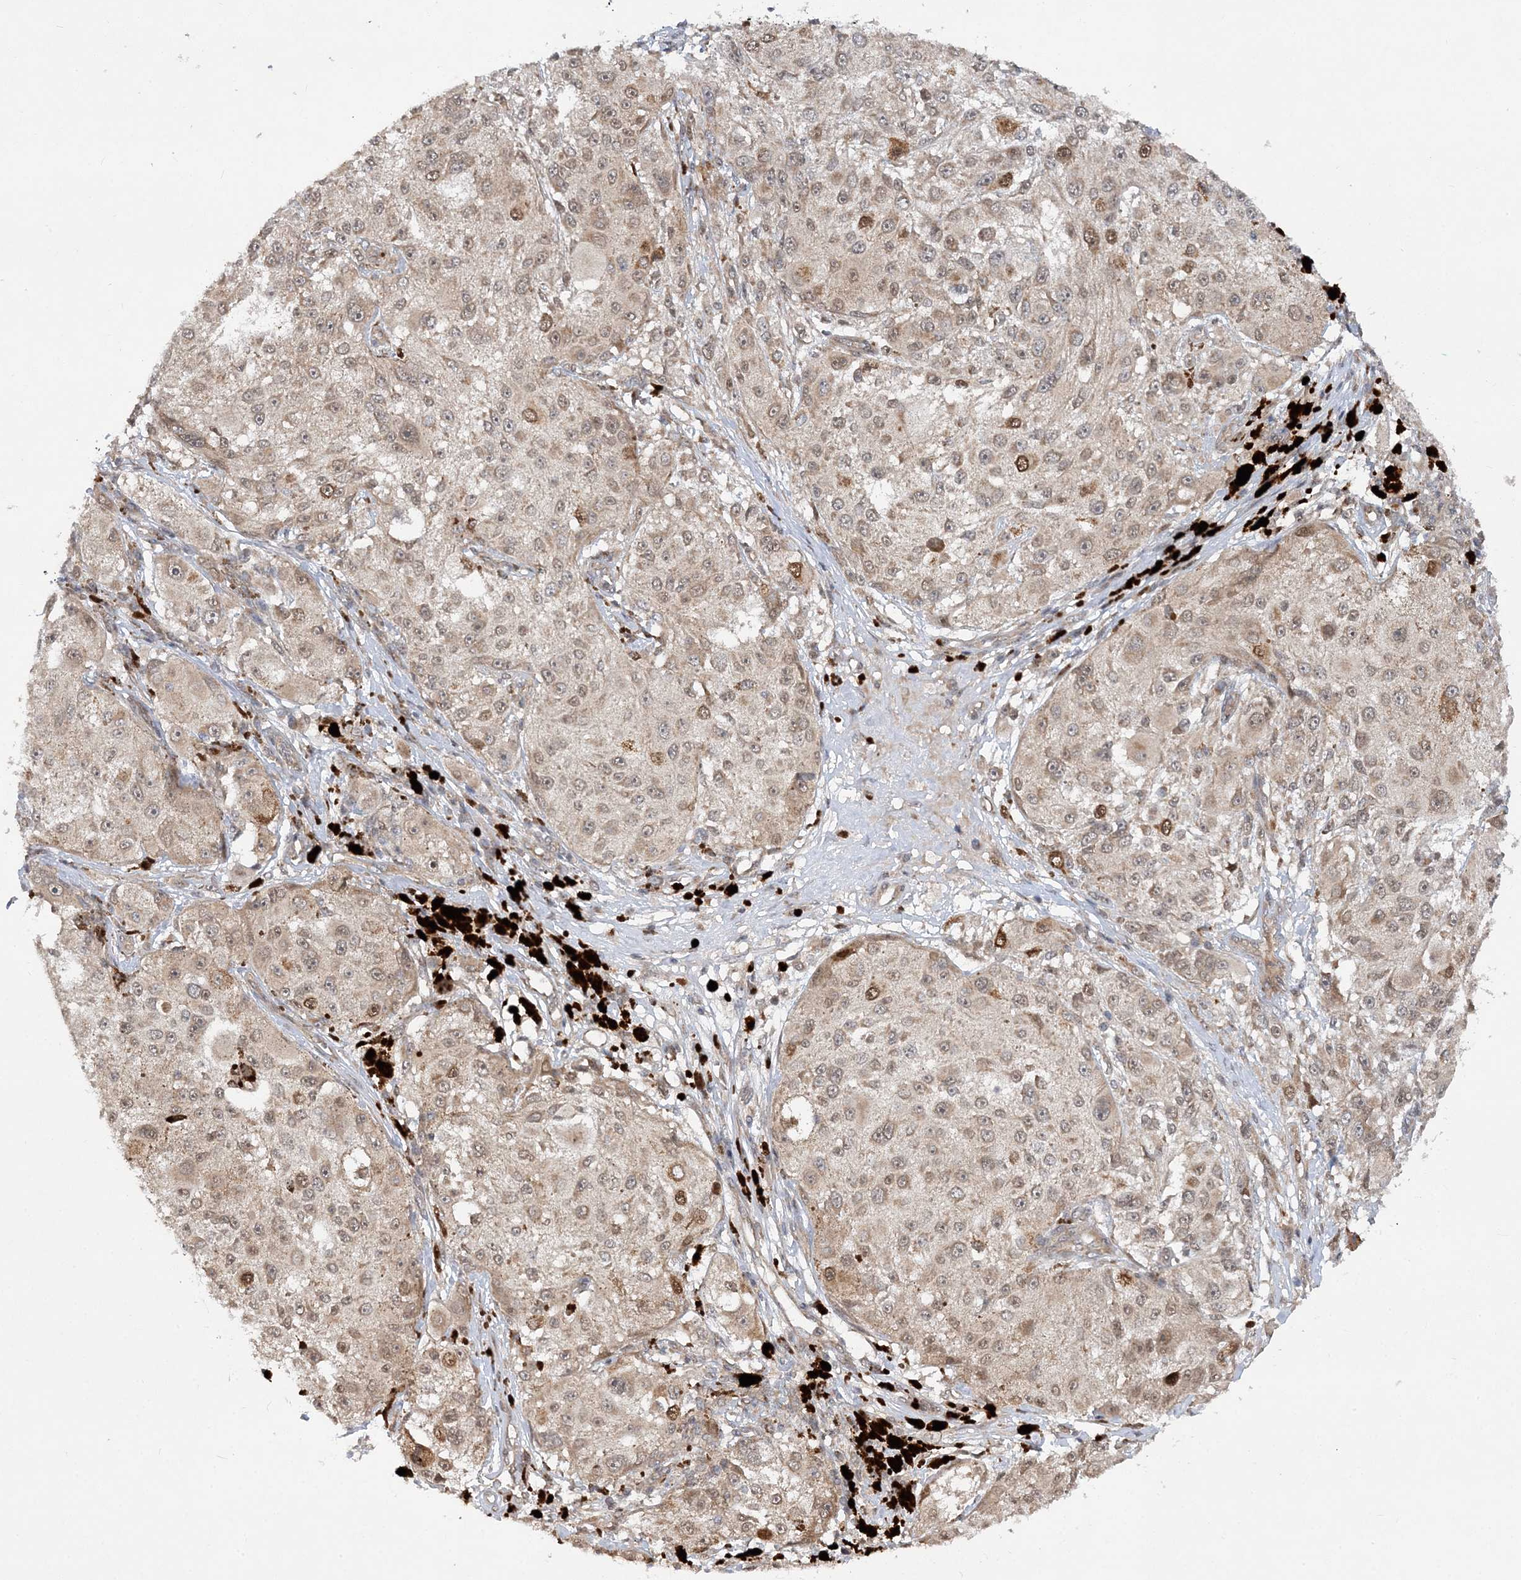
{"staining": {"intensity": "moderate", "quantity": "25%-75%", "location": "cytoplasmic/membranous,nuclear"}, "tissue": "melanoma", "cell_type": "Tumor cells", "image_type": "cancer", "snomed": [{"axis": "morphology", "description": "Necrosis, NOS"}, {"axis": "morphology", "description": "Malignant melanoma, NOS"}, {"axis": "topography", "description": "Skin"}], "caption": "Tumor cells show medium levels of moderate cytoplasmic/membranous and nuclear staining in approximately 25%-75% of cells in melanoma.", "gene": "MXI1", "patient": {"sex": "female", "age": 87}}